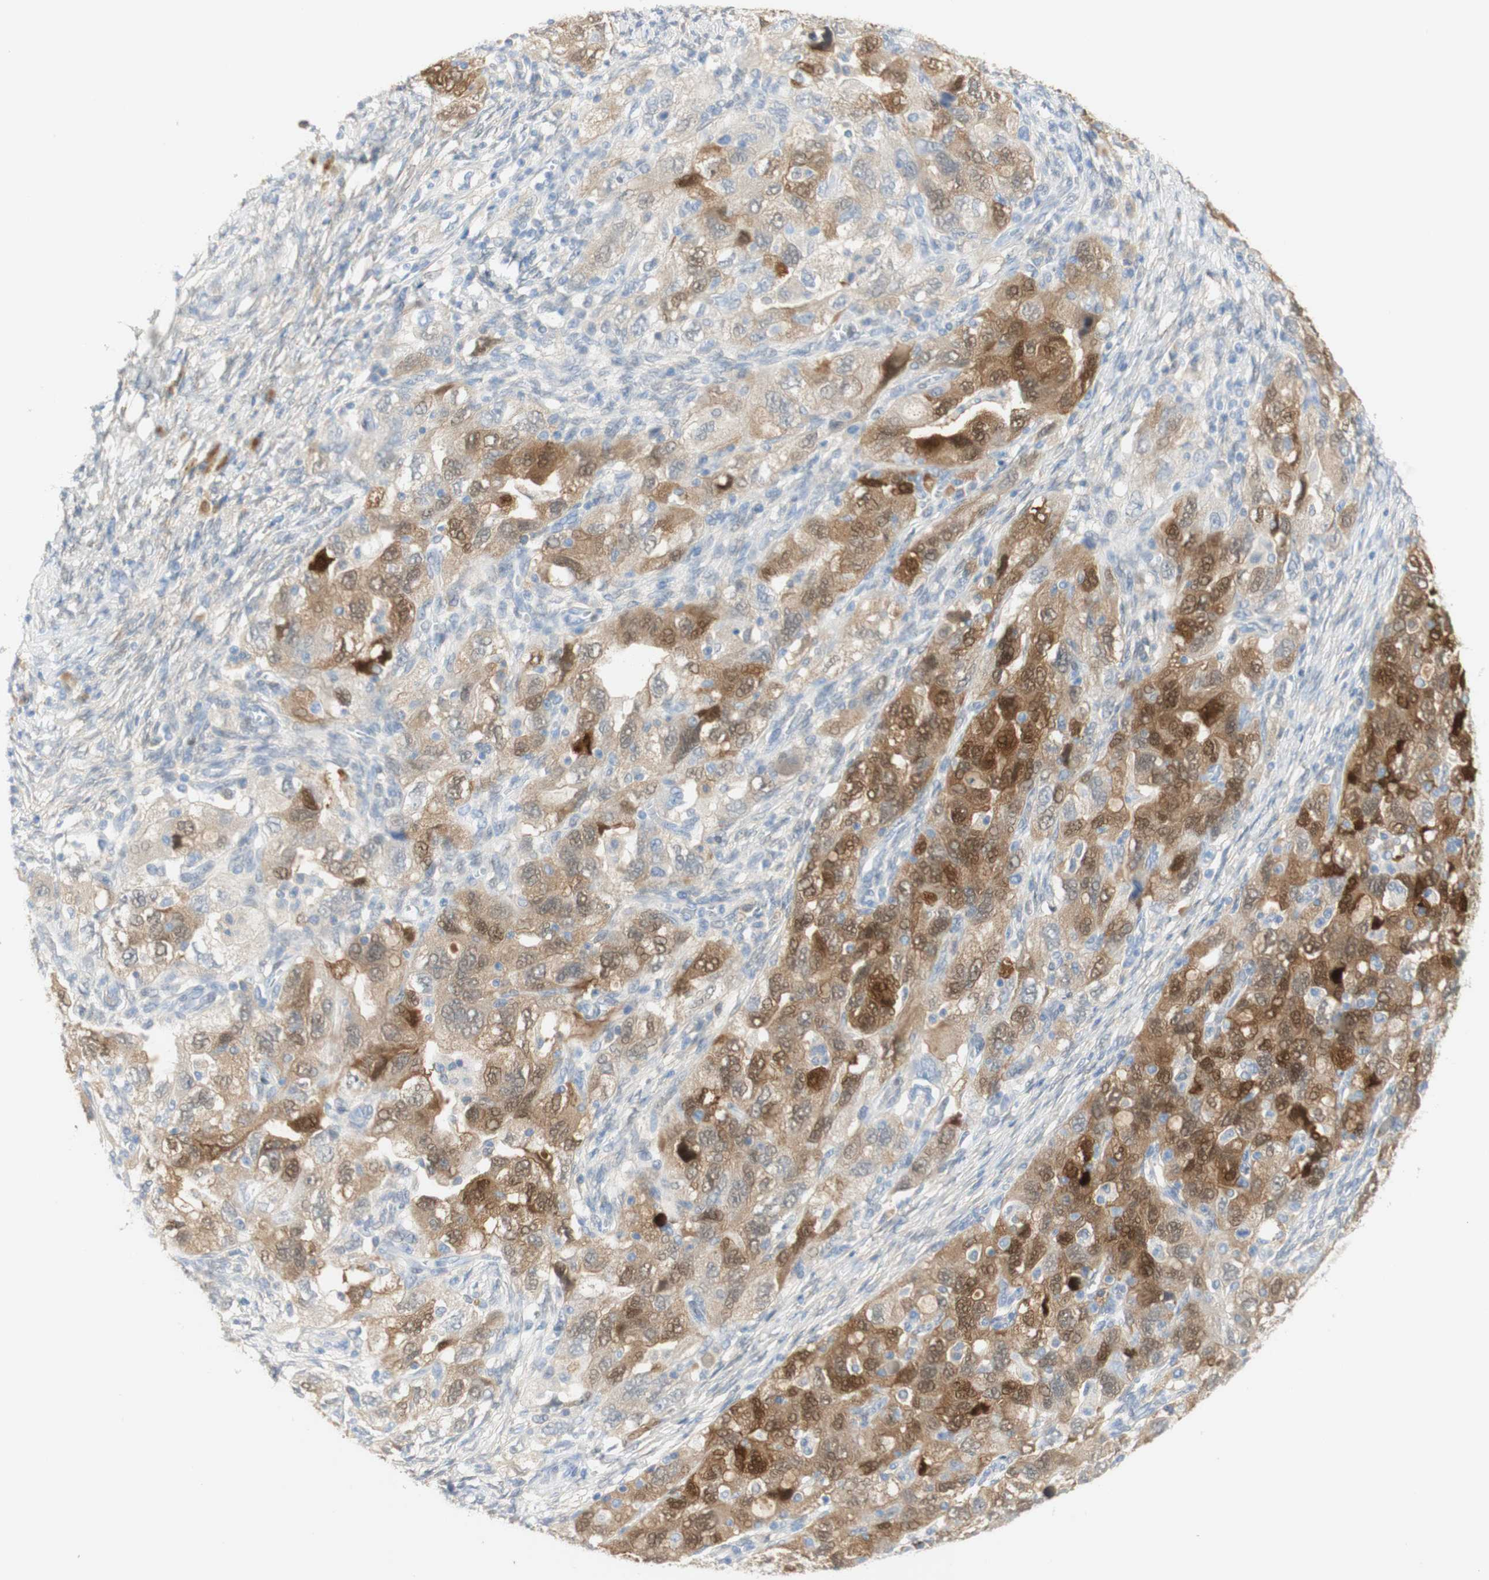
{"staining": {"intensity": "moderate", "quantity": ">75%", "location": "cytoplasmic/membranous,nuclear"}, "tissue": "ovarian cancer", "cell_type": "Tumor cells", "image_type": "cancer", "snomed": [{"axis": "morphology", "description": "Carcinoma, NOS"}, {"axis": "morphology", "description": "Cystadenocarcinoma, serous, NOS"}, {"axis": "topography", "description": "Ovary"}], "caption": "Immunohistochemistry (IHC) histopathology image of neoplastic tissue: ovarian cancer stained using immunohistochemistry (IHC) displays medium levels of moderate protein expression localized specifically in the cytoplasmic/membranous and nuclear of tumor cells, appearing as a cytoplasmic/membranous and nuclear brown color.", "gene": "SELENBP1", "patient": {"sex": "female", "age": 69}}